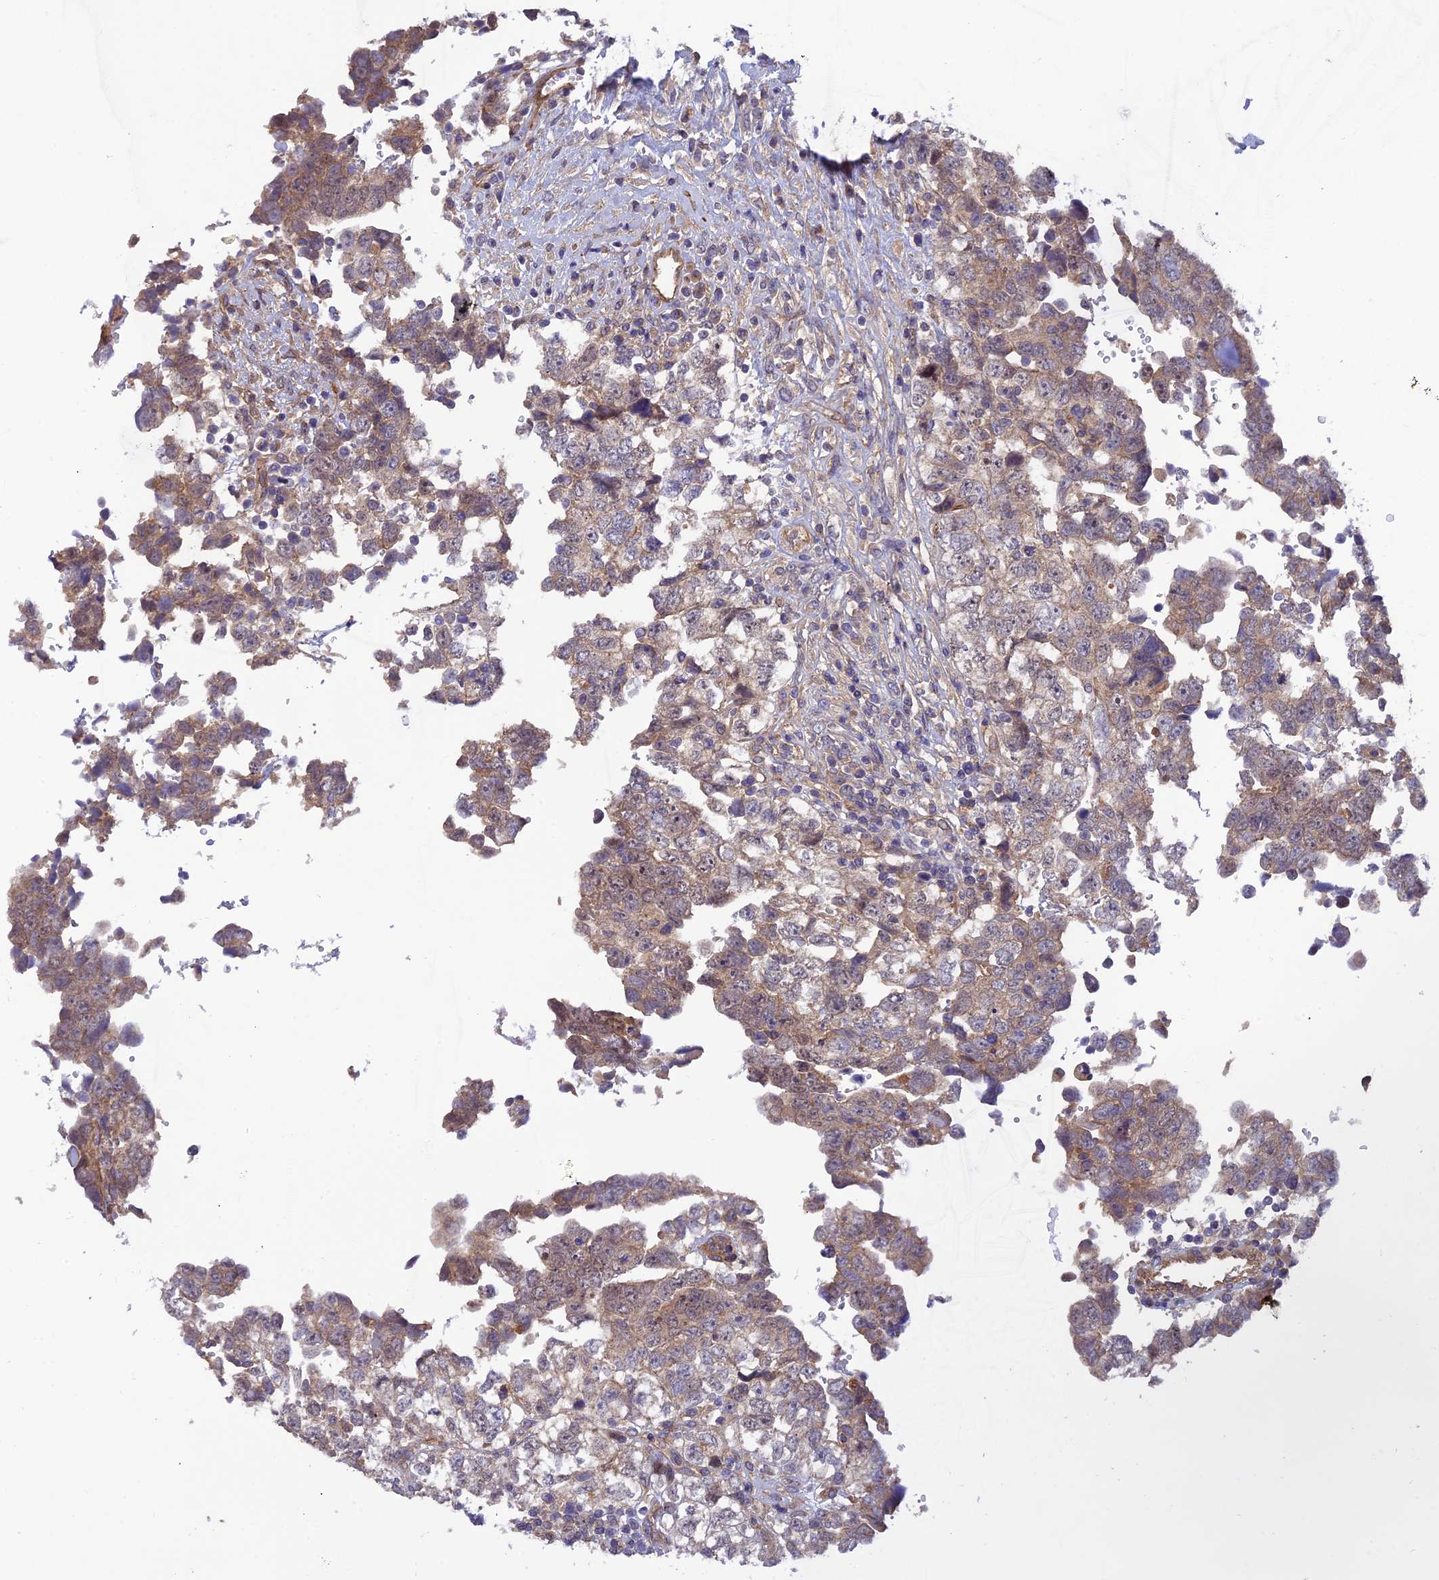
{"staining": {"intensity": "weak", "quantity": "25%-75%", "location": "cytoplasmic/membranous"}, "tissue": "testis cancer", "cell_type": "Tumor cells", "image_type": "cancer", "snomed": [{"axis": "morphology", "description": "Carcinoma, Embryonal, NOS"}, {"axis": "topography", "description": "Testis"}], "caption": "Protein staining of testis cancer (embryonal carcinoma) tissue shows weak cytoplasmic/membranous expression in approximately 25%-75% of tumor cells.", "gene": "ADAMTS15", "patient": {"sex": "male", "age": 37}}